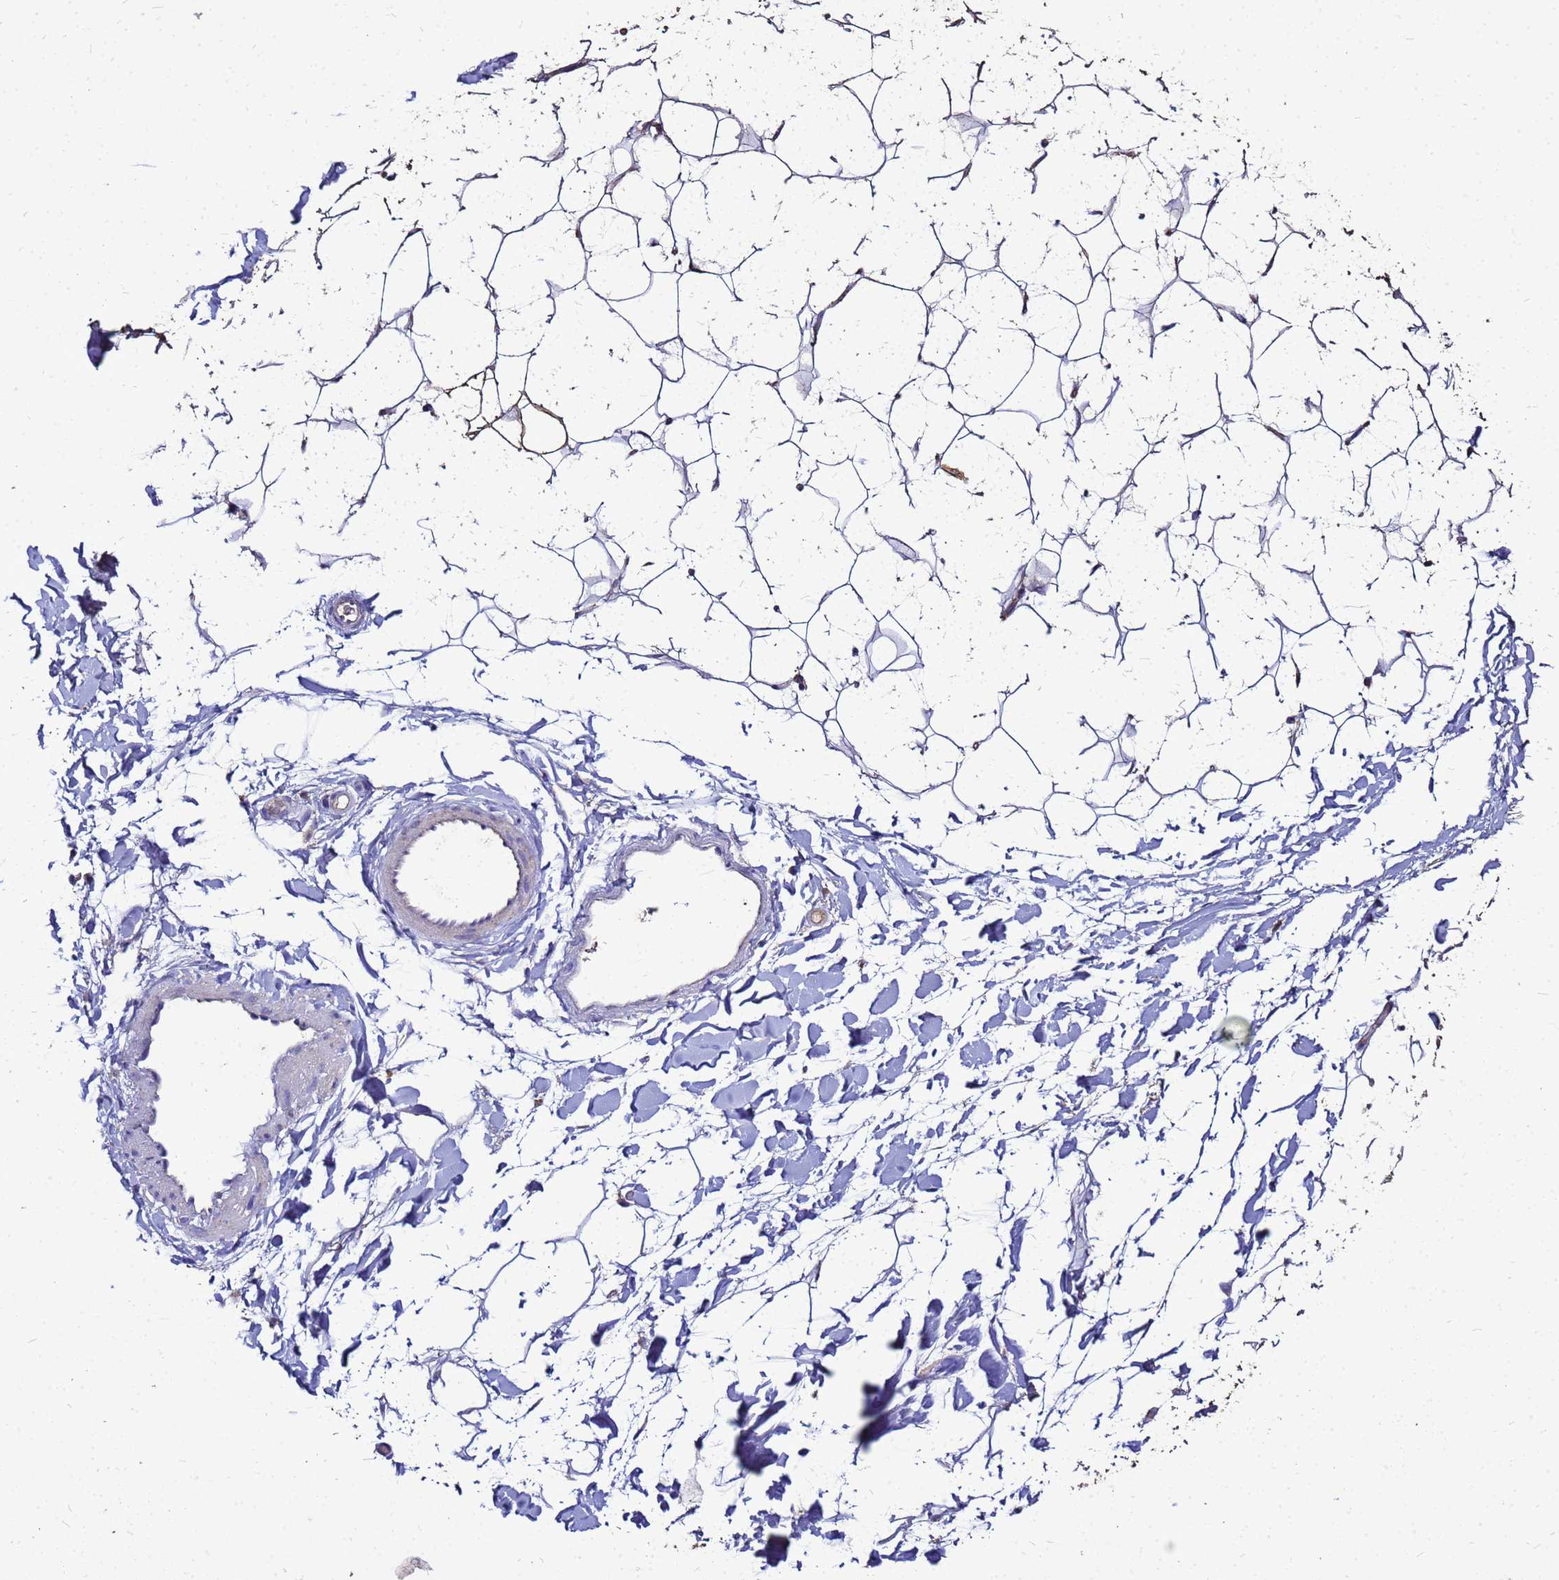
{"staining": {"intensity": "moderate", "quantity": "25%-75%", "location": "cytoplasmic/membranous"}, "tissue": "adipose tissue", "cell_type": "Adipocytes", "image_type": "normal", "snomed": [{"axis": "morphology", "description": "Normal tissue, NOS"}, {"axis": "topography", "description": "Breast"}], "caption": "Immunohistochemistry (IHC) staining of unremarkable adipose tissue, which reveals medium levels of moderate cytoplasmic/membranous positivity in approximately 25%-75% of adipocytes indicating moderate cytoplasmic/membranous protein positivity. The staining was performed using DAB (brown) for protein detection and nuclei were counterstained in hematoxylin (blue).", "gene": "S100A2", "patient": {"sex": "female", "age": 26}}